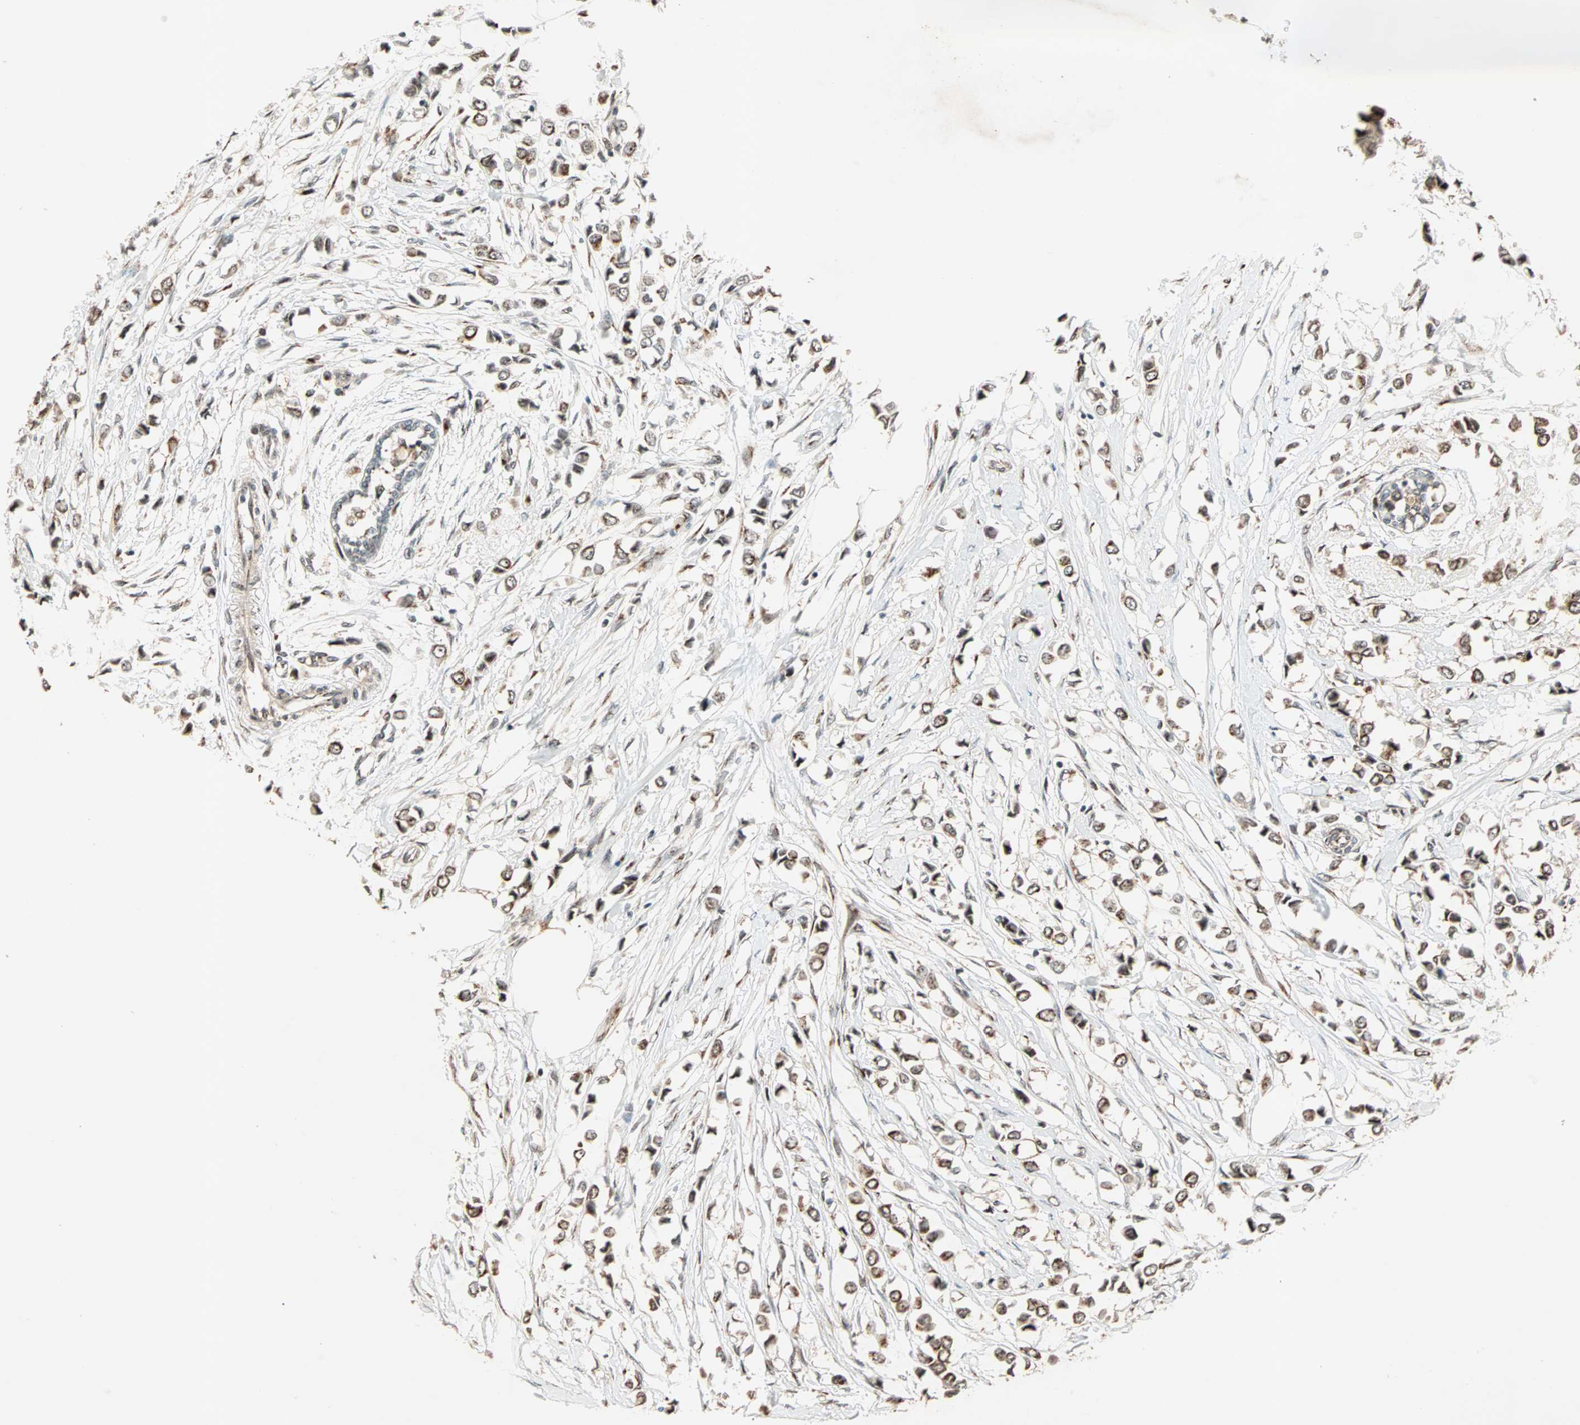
{"staining": {"intensity": "weak", "quantity": ">75%", "location": "cytoplasmic/membranous"}, "tissue": "breast cancer", "cell_type": "Tumor cells", "image_type": "cancer", "snomed": [{"axis": "morphology", "description": "Lobular carcinoma"}, {"axis": "topography", "description": "Breast"}], "caption": "The immunohistochemical stain shows weak cytoplasmic/membranous staining in tumor cells of breast cancer (lobular carcinoma) tissue.", "gene": "PRDM2", "patient": {"sex": "female", "age": 51}}